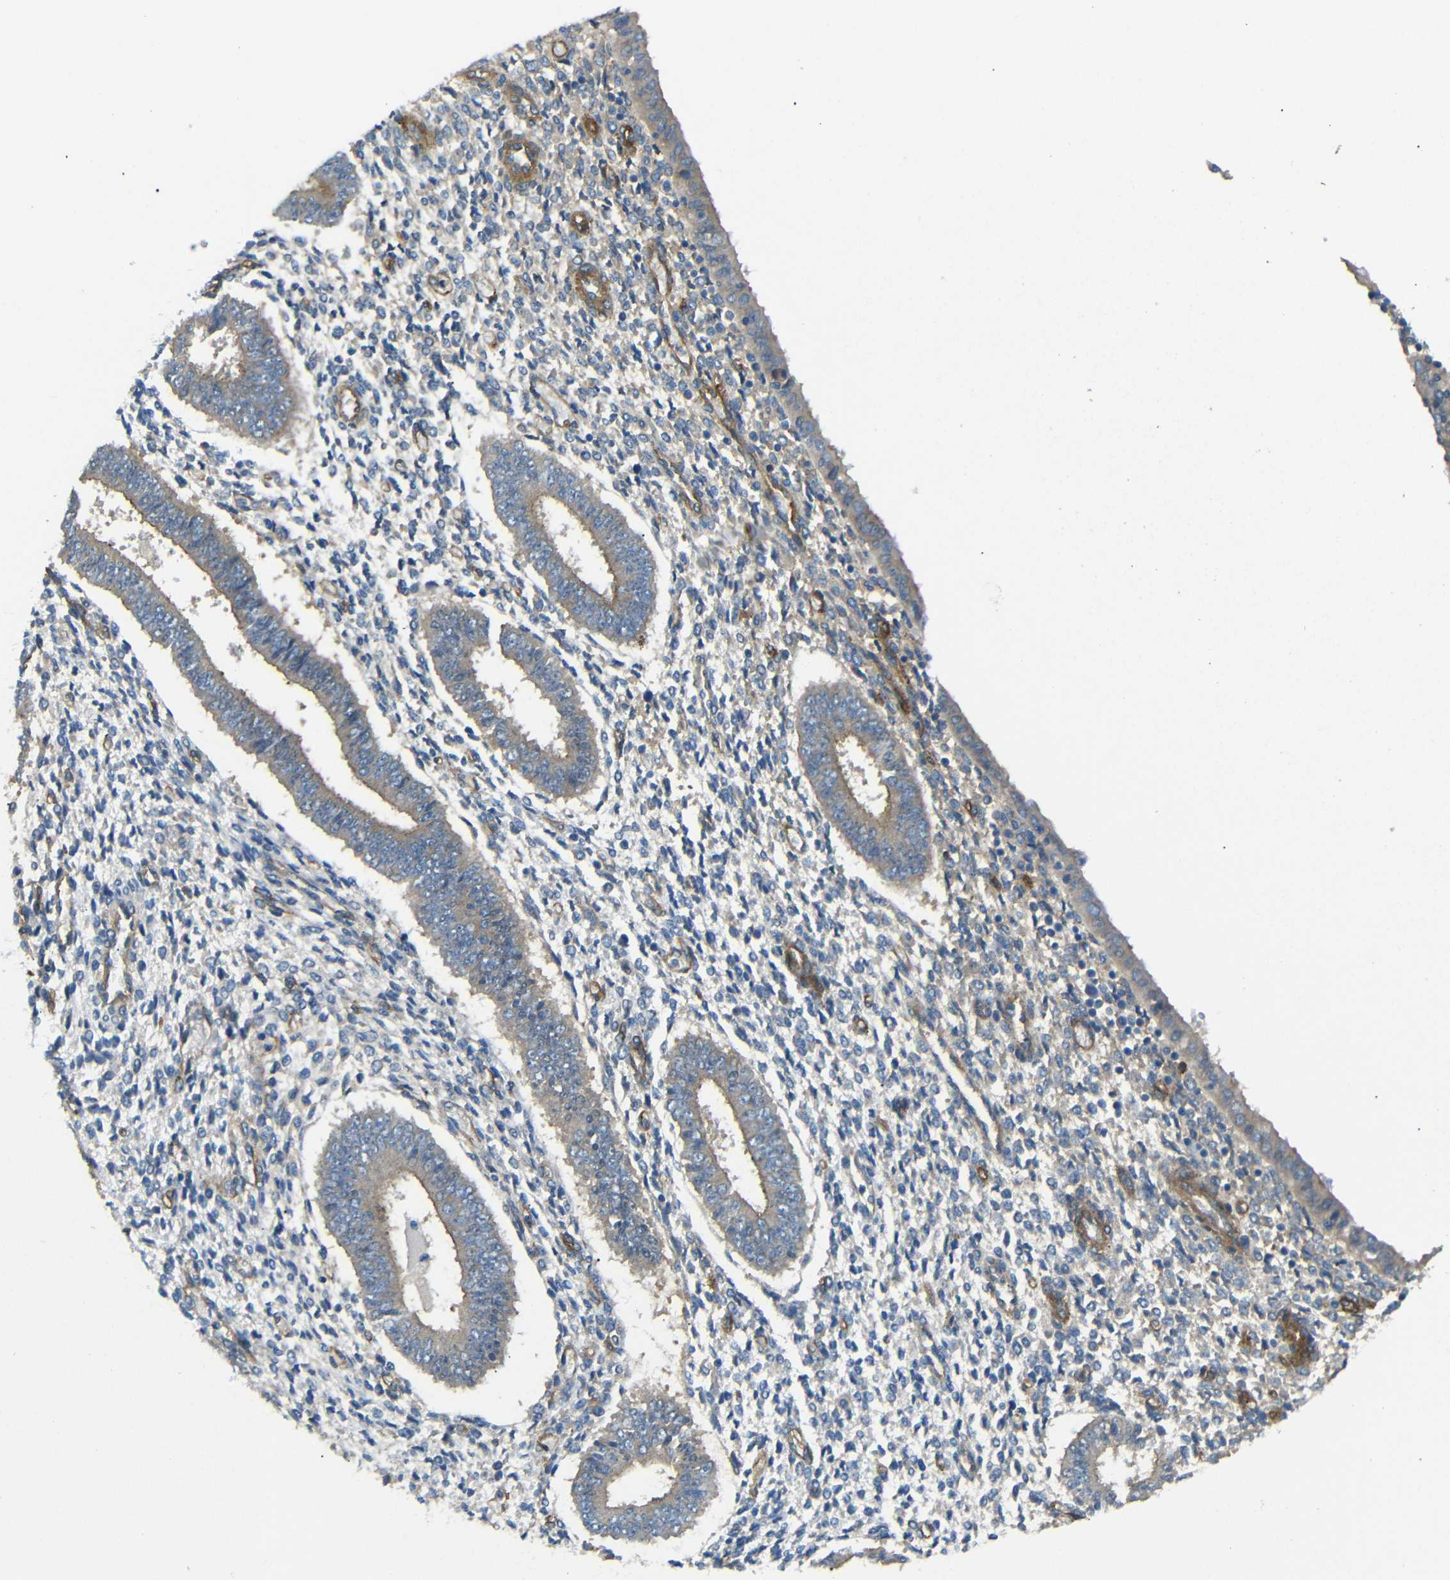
{"staining": {"intensity": "moderate", "quantity": "<25%", "location": "cytoplasmic/membranous"}, "tissue": "endometrium", "cell_type": "Cells in endometrial stroma", "image_type": "normal", "snomed": [{"axis": "morphology", "description": "Normal tissue, NOS"}, {"axis": "topography", "description": "Endometrium"}], "caption": "DAB (3,3'-diaminobenzidine) immunohistochemical staining of unremarkable human endometrium reveals moderate cytoplasmic/membranous protein expression in about <25% of cells in endometrial stroma.", "gene": "MYO1B", "patient": {"sex": "female", "age": 35}}